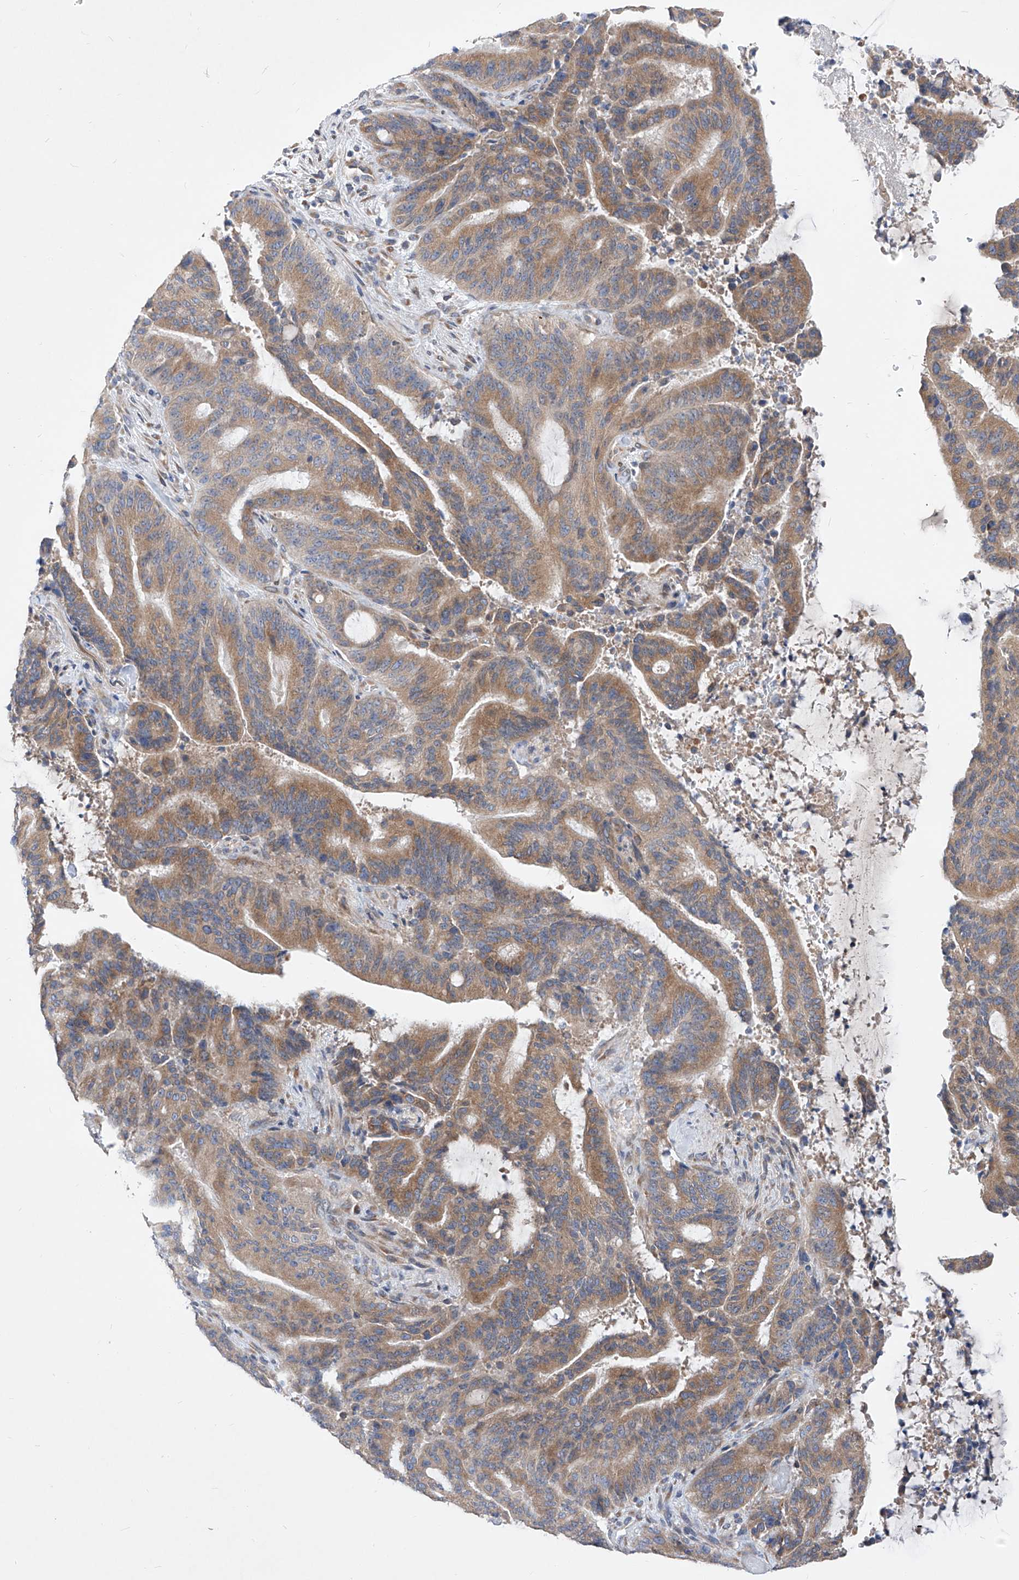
{"staining": {"intensity": "moderate", "quantity": ">75%", "location": "cytoplasmic/membranous"}, "tissue": "liver cancer", "cell_type": "Tumor cells", "image_type": "cancer", "snomed": [{"axis": "morphology", "description": "Normal tissue, NOS"}, {"axis": "morphology", "description": "Cholangiocarcinoma"}, {"axis": "topography", "description": "Liver"}, {"axis": "topography", "description": "Peripheral nerve tissue"}], "caption": "Moderate cytoplasmic/membranous expression for a protein is present in about >75% of tumor cells of liver cancer using immunohistochemistry (IHC).", "gene": "UFL1", "patient": {"sex": "female", "age": 73}}